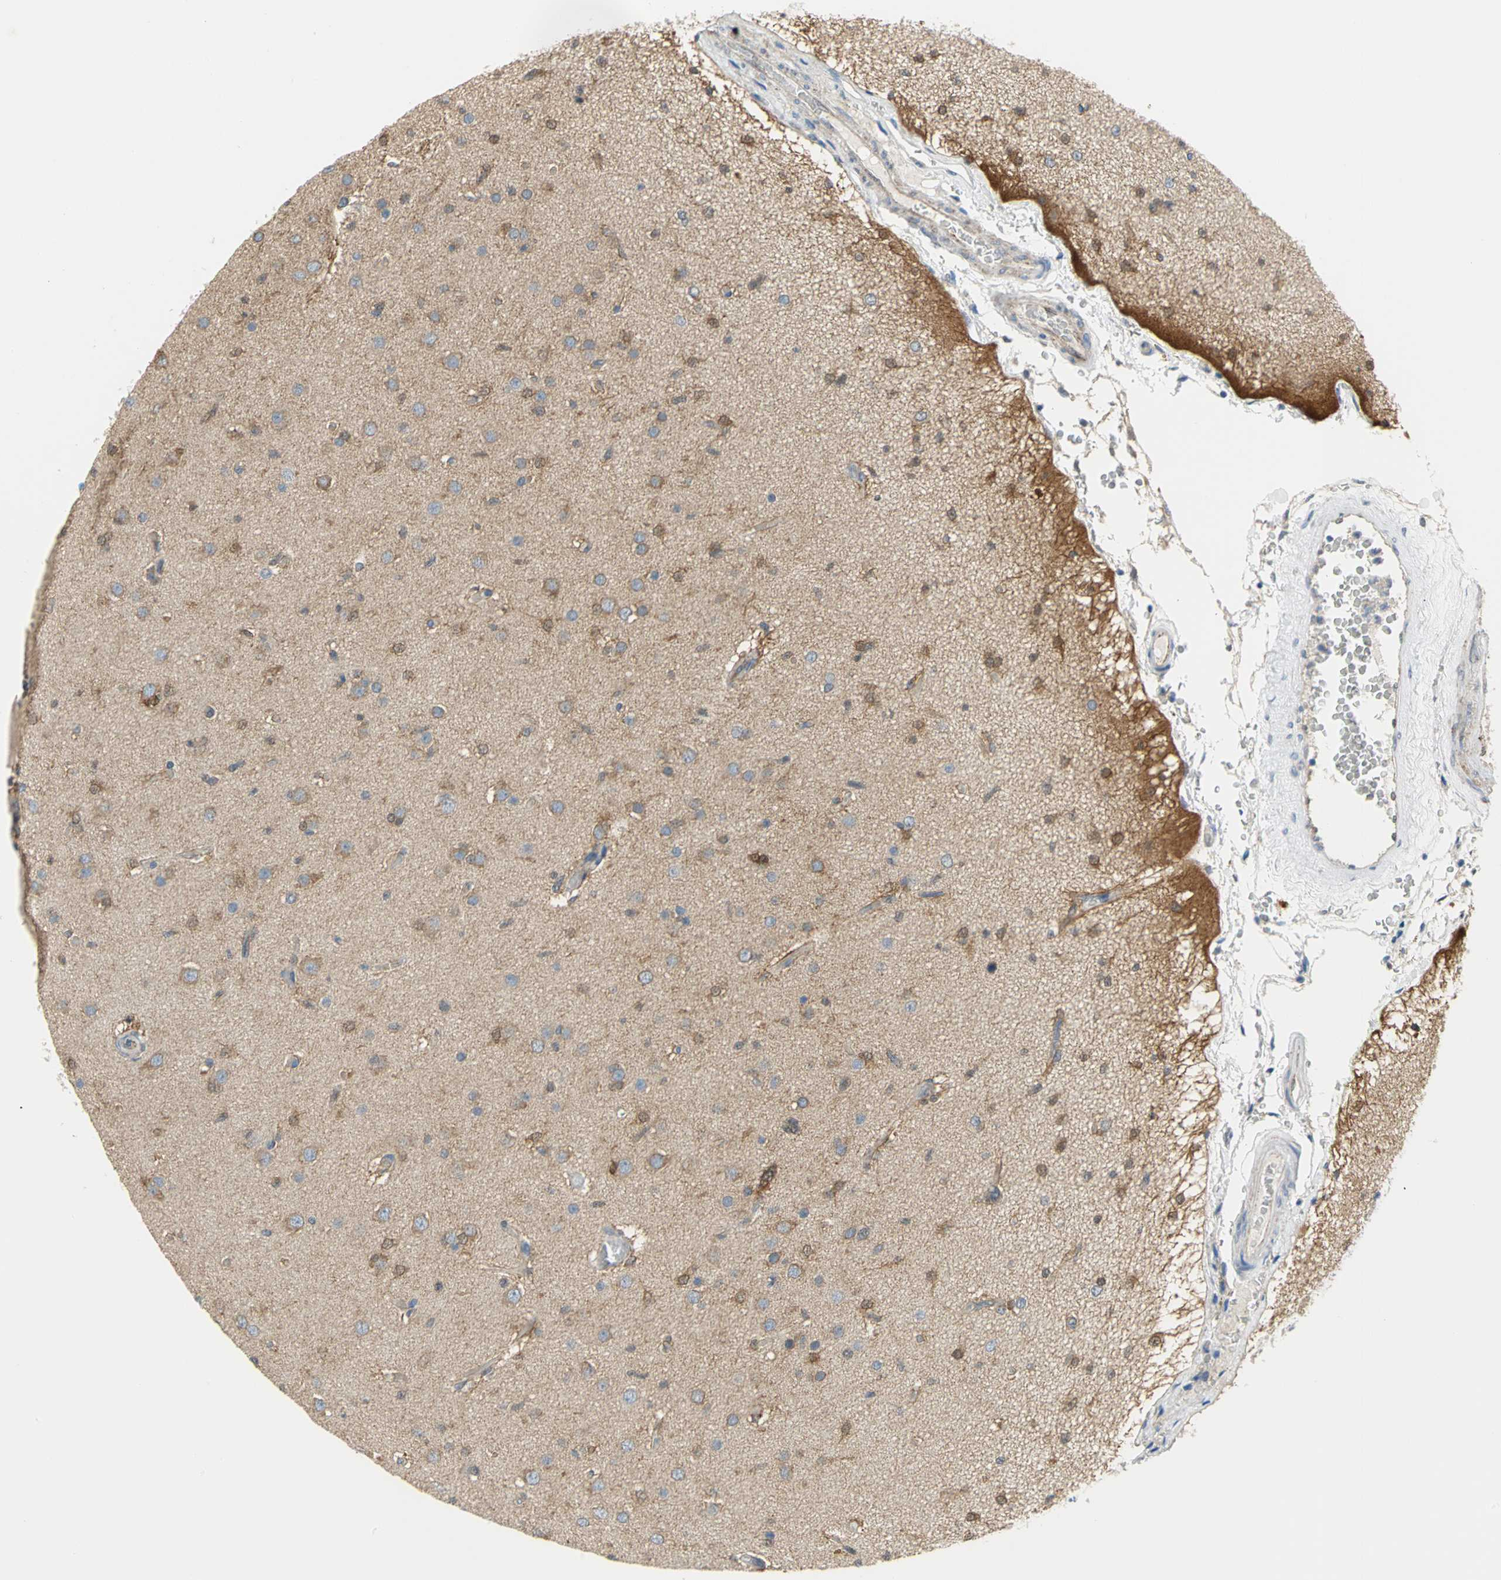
{"staining": {"intensity": "moderate", "quantity": "25%-75%", "location": "cytoplasmic/membranous"}, "tissue": "glioma", "cell_type": "Tumor cells", "image_type": "cancer", "snomed": [{"axis": "morphology", "description": "Glioma, malignant, High grade"}, {"axis": "topography", "description": "Brain"}], "caption": "IHC (DAB (3,3'-diaminobenzidine)) staining of glioma displays moderate cytoplasmic/membranous protein positivity in approximately 25%-75% of tumor cells. The protein of interest is stained brown, and the nuclei are stained in blue (DAB IHC with brightfield microscopy, high magnification).", "gene": "PGM3", "patient": {"sex": "male", "age": 33}}